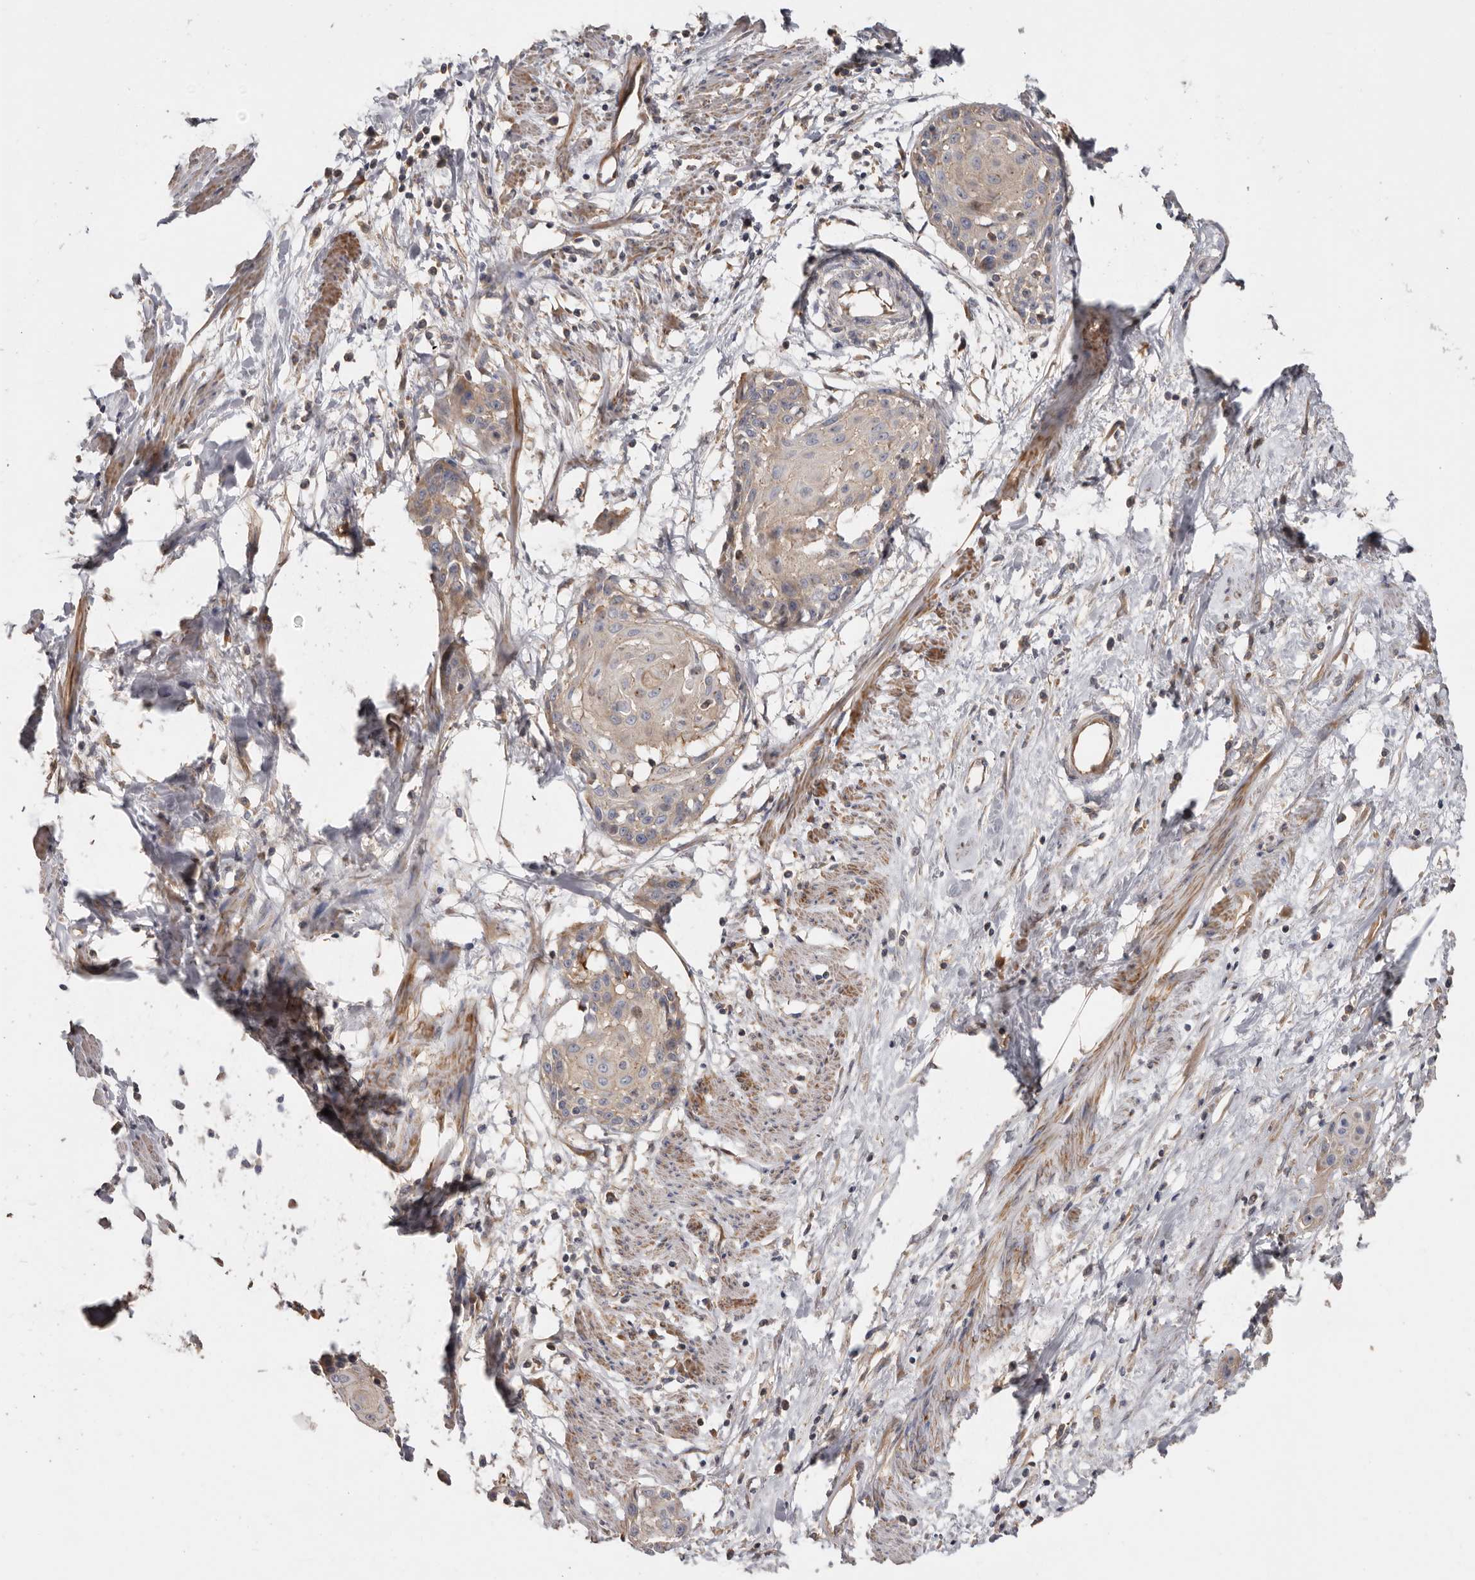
{"staining": {"intensity": "moderate", "quantity": "<25%", "location": "cytoplasmic/membranous"}, "tissue": "cervical cancer", "cell_type": "Tumor cells", "image_type": "cancer", "snomed": [{"axis": "morphology", "description": "Squamous cell carcinoma, NOS"}, {"axis": "topography", "description": "Cervix"}], "caption": "Immunohistochemistry (IHC) micrograph of human cervical squamous cell carcinoma stained for a protein (brown), which displays low levels of moderate cytoplasmic/membranous expression in about <25% of tumor cells.", "gene": "TMC7", "patient": {"sex": "female", "age": 57}}